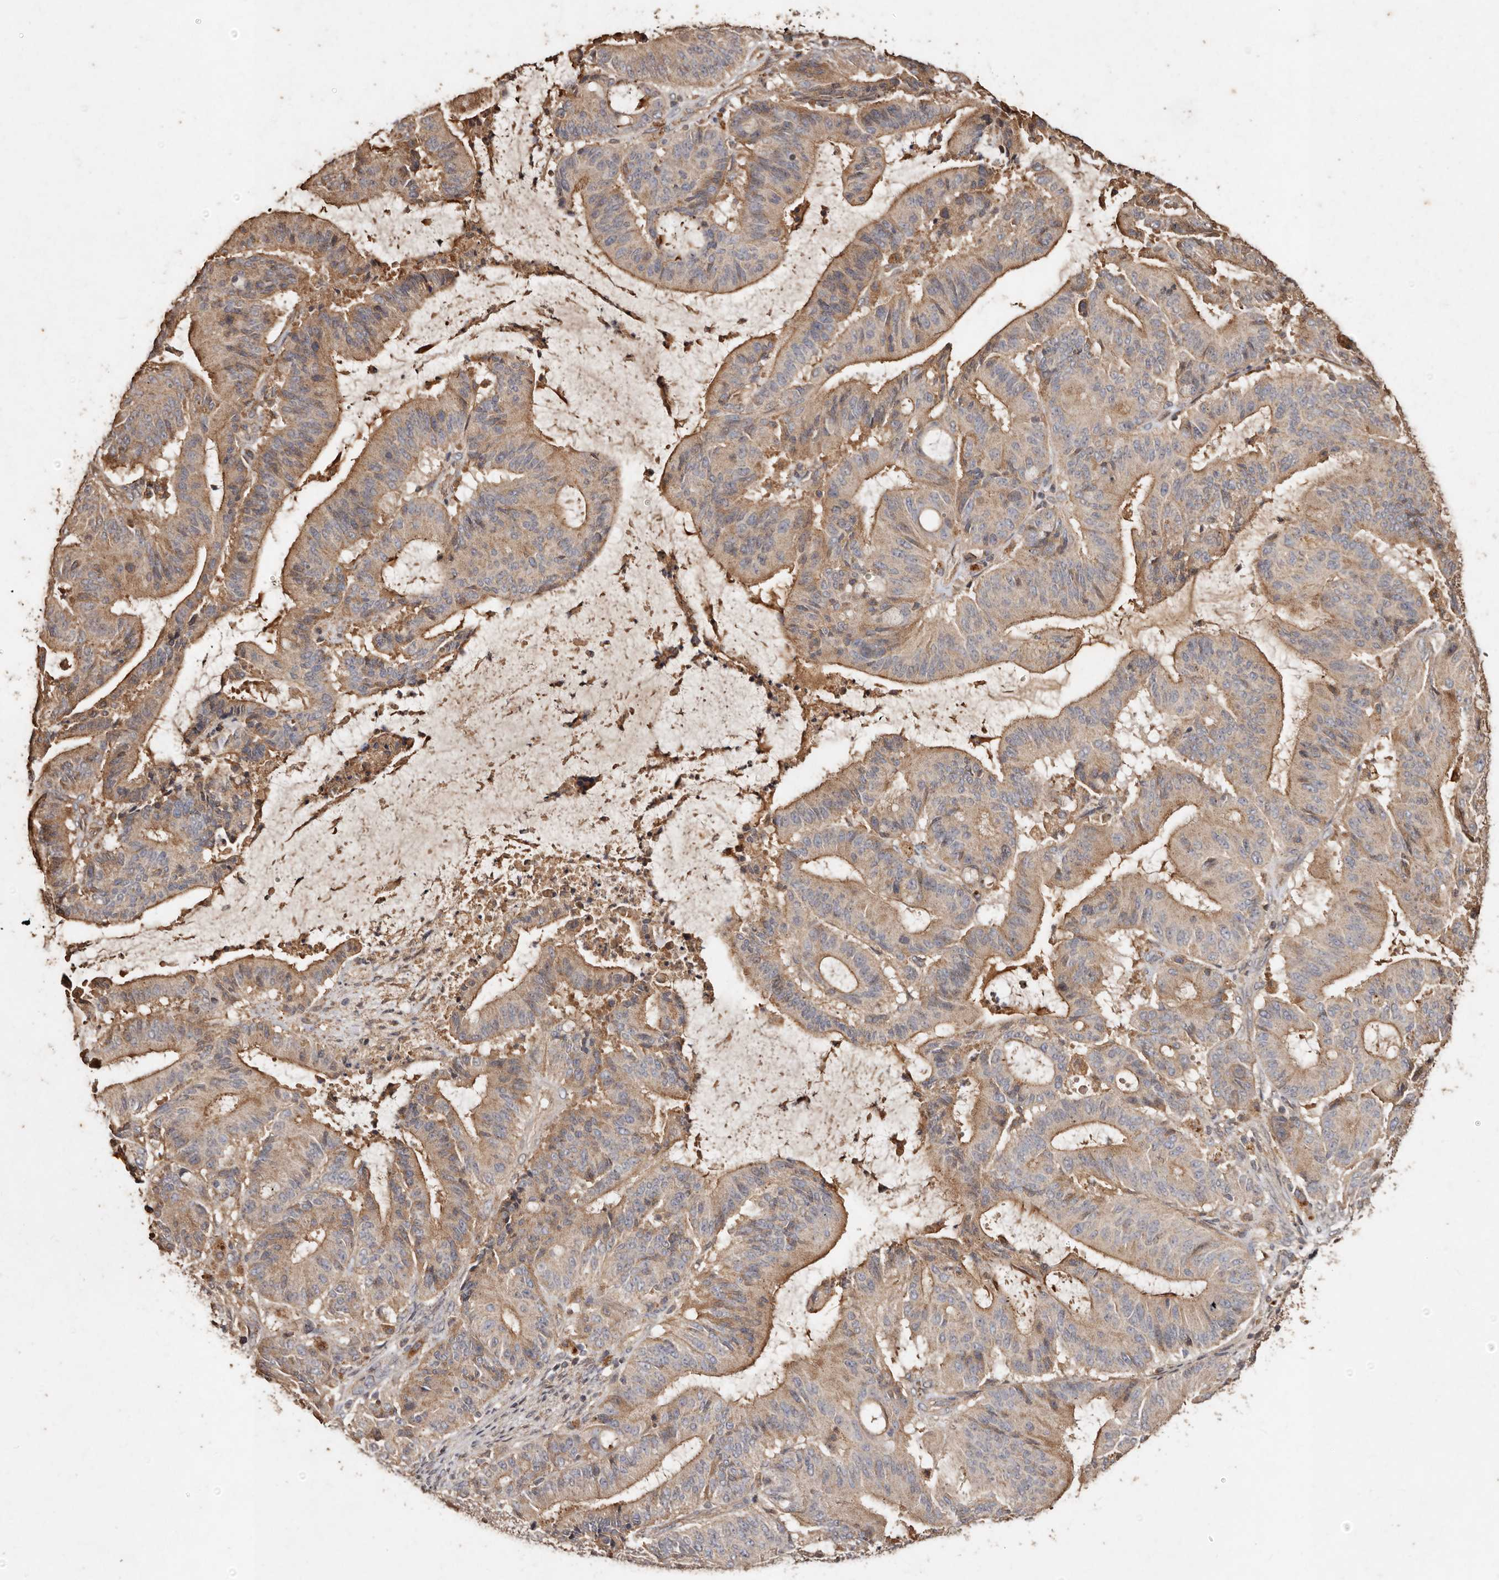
{"staining": {"intensity": "moderate", "quantity": ">75%", "location": "cytoplasmic/membranous"}, "tissue": "liver cancer", "cell_type": "Tumor cells", "image_type": "cancer", "snomed": [{"axis": "morphology", "description": "Normal tissue, NOS"}, {"axis": "morphology", "description": "Cholangiocarcinoma"}, {"axis": "topography", "description": "Liver"}, {"axis": "topography", "description": "Peripheral nerve tissue"}], "caption": "This photomicrograph reveals liver cancer stained with immunohistochemistry to label a protein in brown. The cytoplasmic/membranous of tumor cells show moderate positivity for the protein. Nuclei are counter-stained blue.", "gene": "FARS2", "patient": {"sex": "female", "age": 73}}